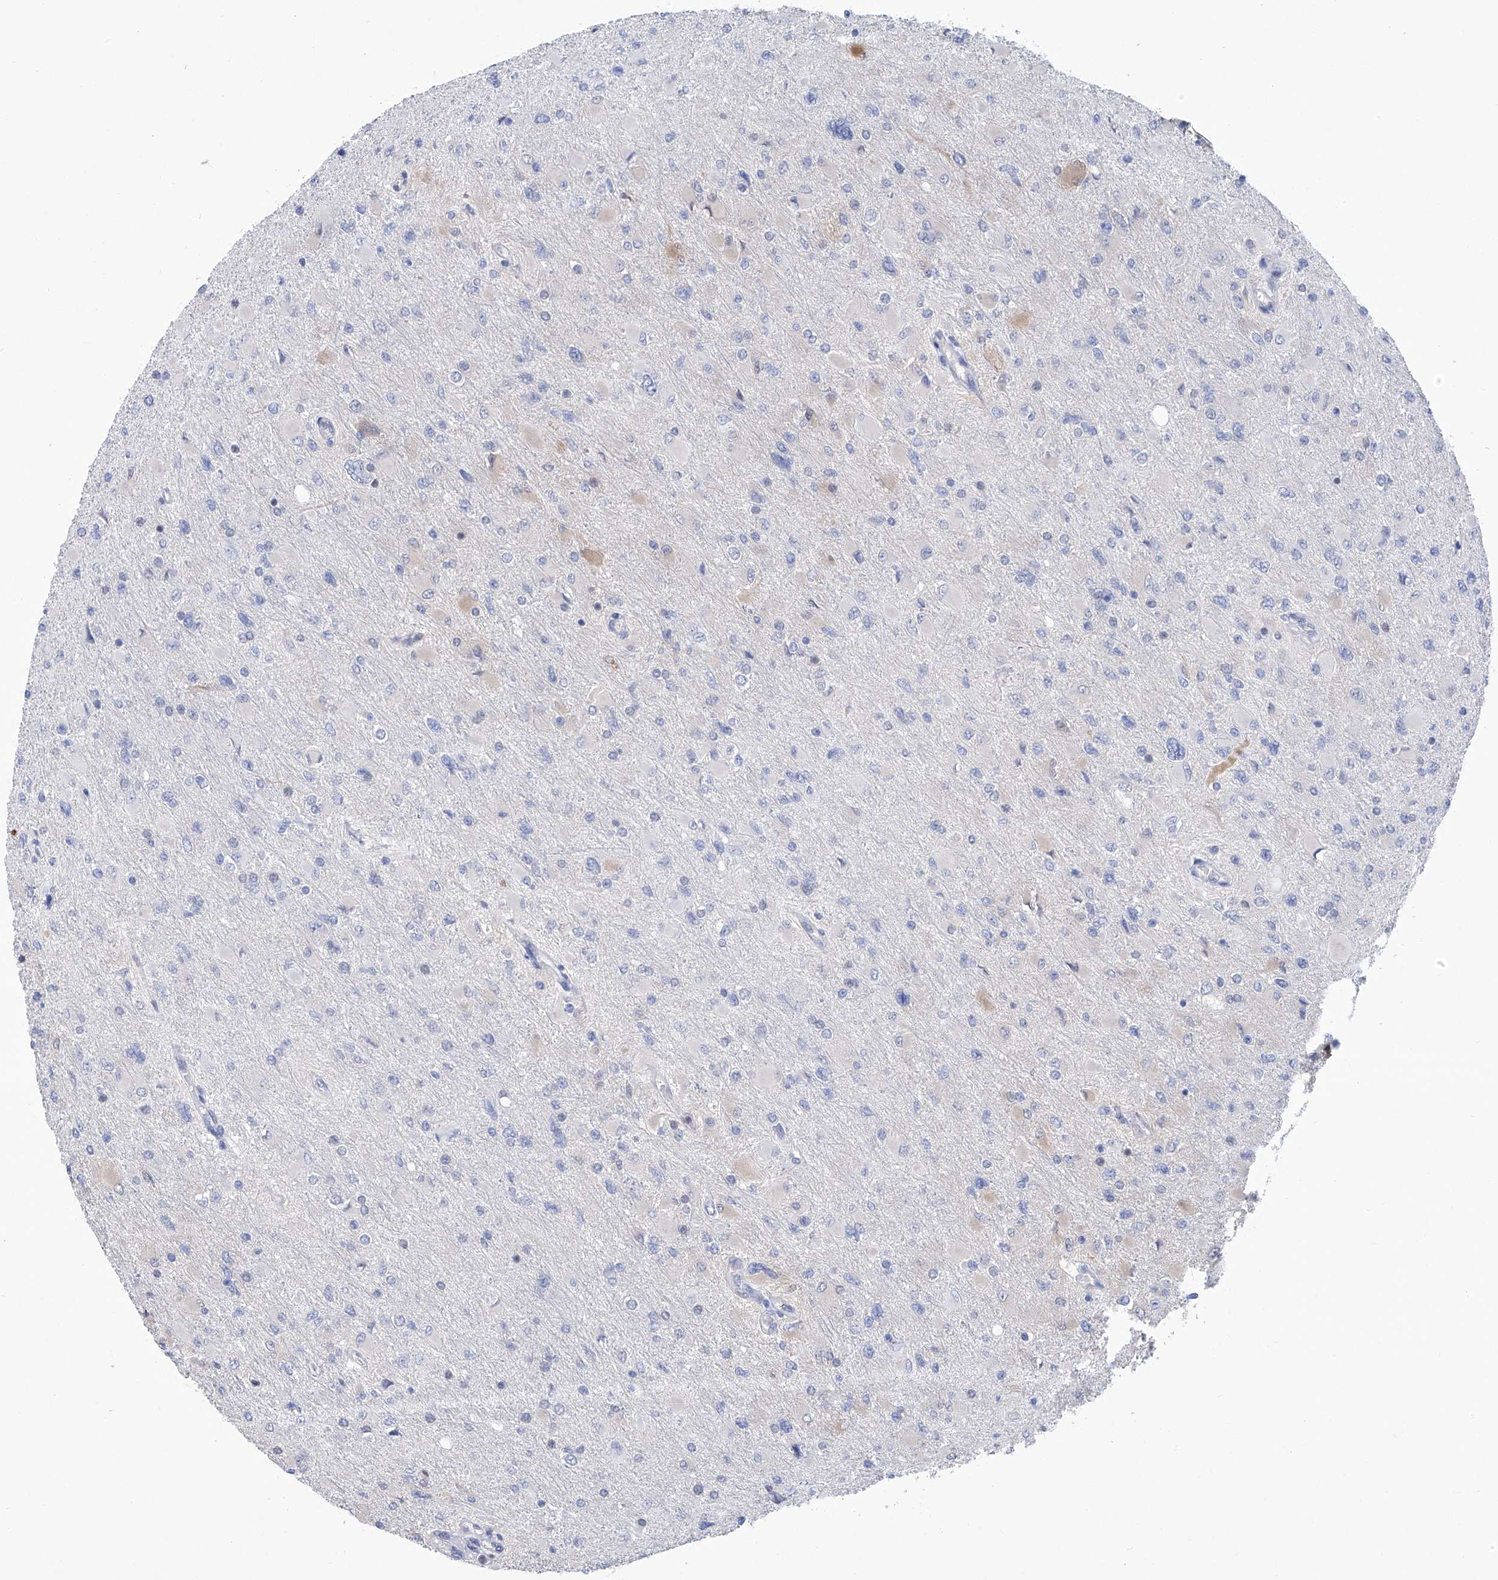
{"staining": {"intensity": "negative", "quantity": "none", "location": "none"}, "tissue": "glioma", "cell_type": "Tumor cells", "image_type": "cancer", "snomed": [{"axis": "morphology", "description": "Glioma, malignant, High grade"}, {"axis": "topography", "description": "Cerebral cortex"}], "caption": "IHC image of neoplastic tissue: human glioma stained with DAB exhibits no significant protein positivity in tumor cells. (DAB (3,3'-diaminobenzidine) immunohistochemistry with hematoxylin counter stain).", "gene": "PHF20", "patient": {"sex": "female", "age": 36}}